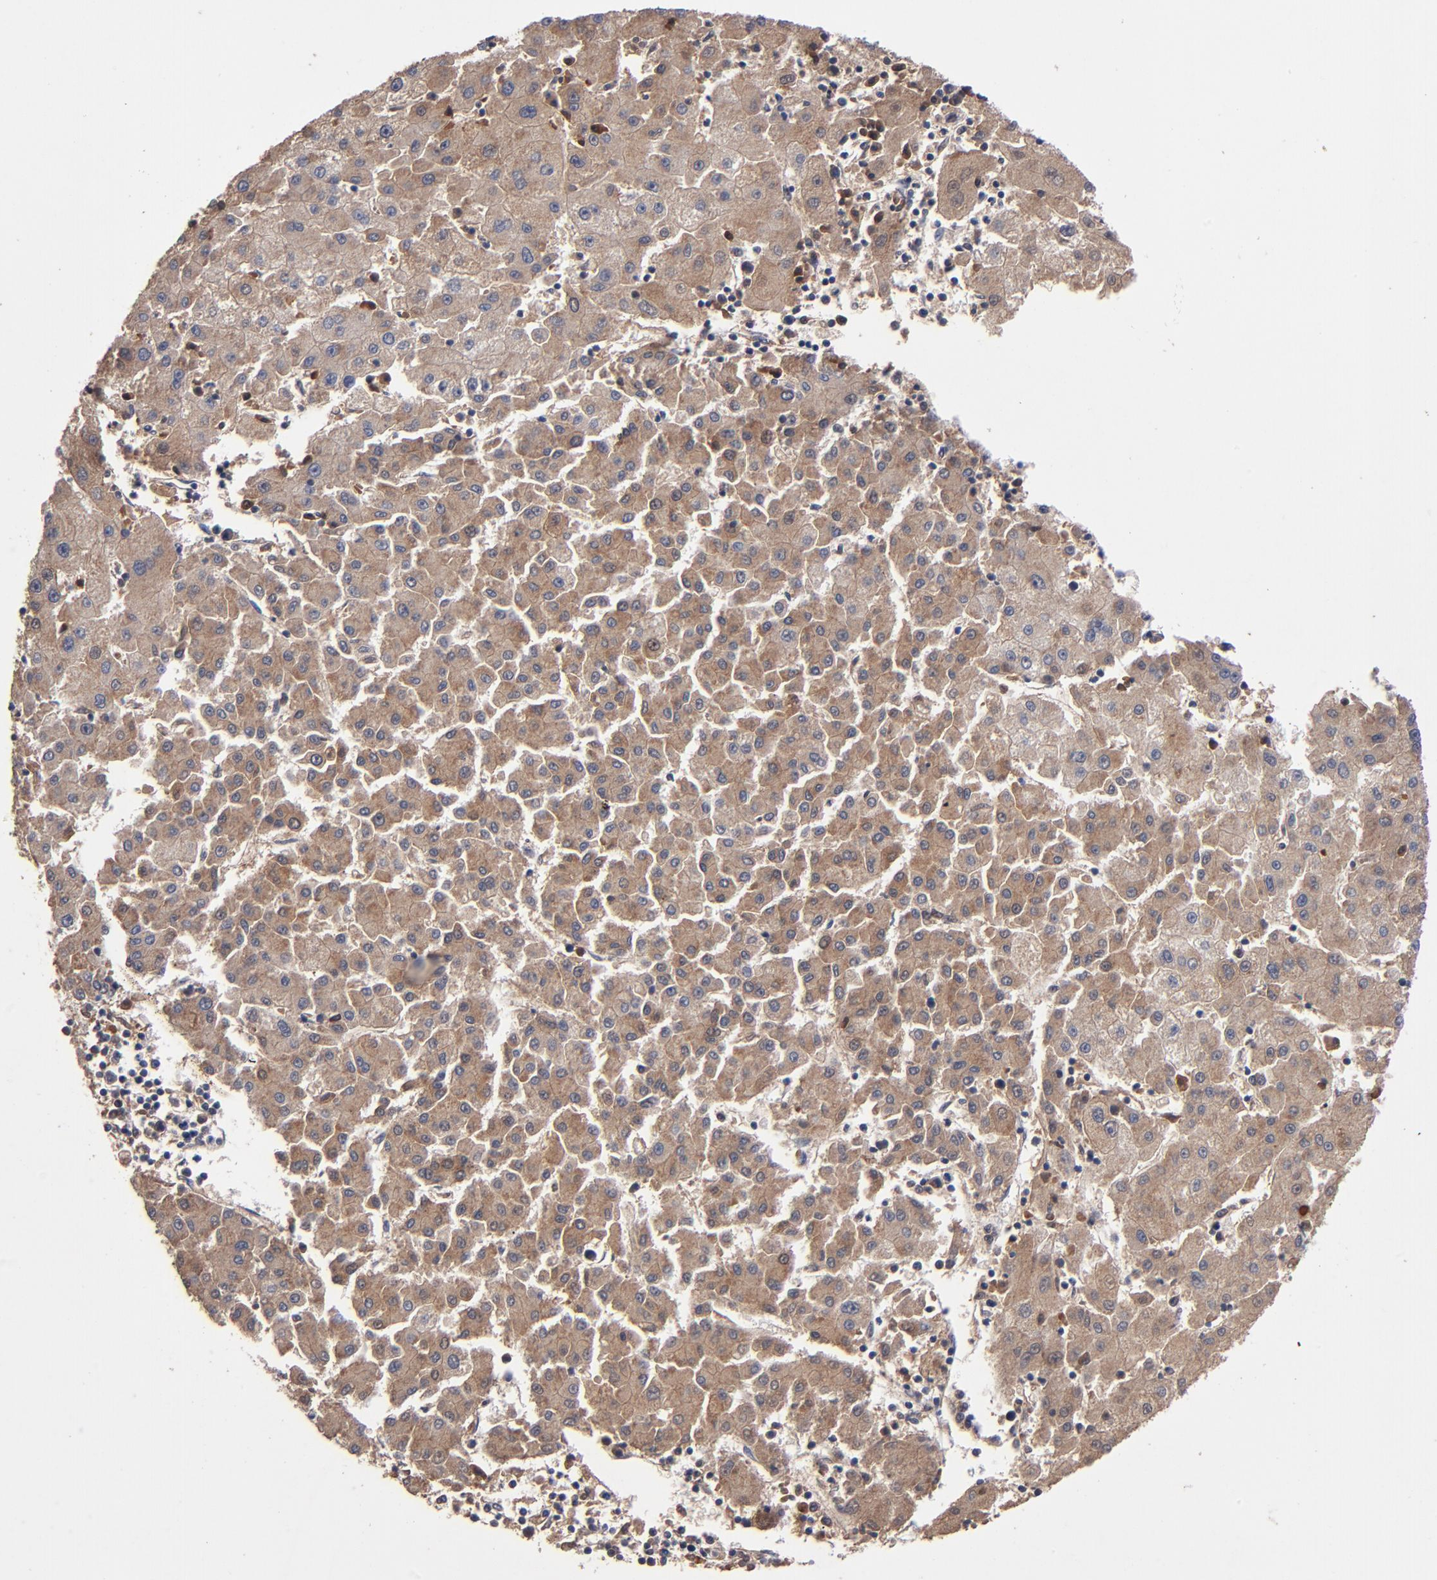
{"staining": {"intensity": "moderate", "quantity": ">75%", "location": "cytoplasmic/membranous"}, "tissue": "liver cancer", "cell_type": "Tumor cells", "image_type": "cancer", "snomed": [{"axis": "morphology", "description": "Carcinoma, Hepatocellular, NOS"}, {"axis": "topography", "description": "Liver"}], "caption": "Immunohistochemical staining of human liver cancer (hepatocellular carcinoma) displays medium levels of moderate cytoplasmic/membranous protein staining in approximately >75% of tumor cells.", "gene": "BDKRB1", "patient": {"sex": "male", "age": 72}}